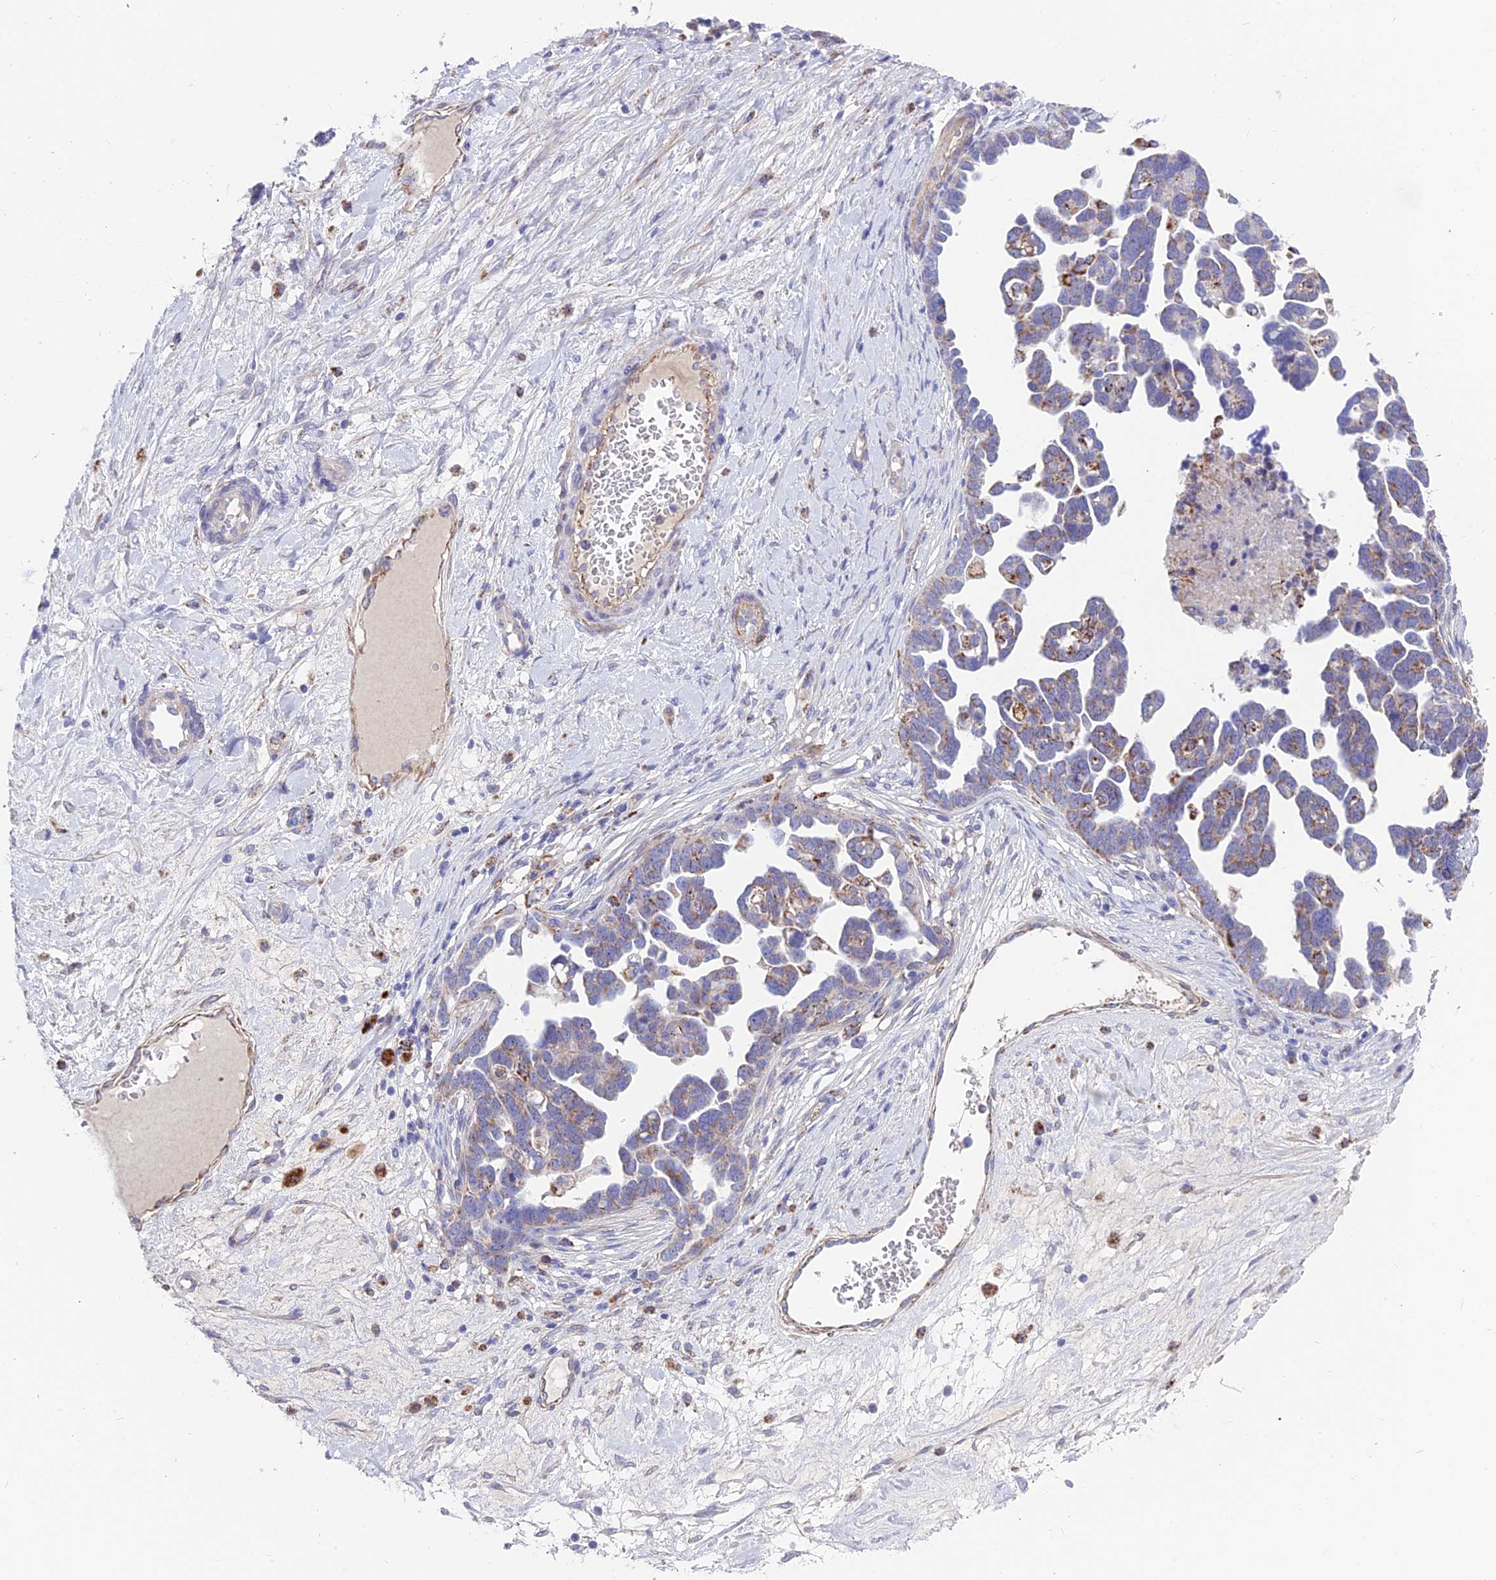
{"staining": {"intensity": "moderate", "quantity": "<25%", "location": "cytoplasmic/membranous"}, "tissue": "ovarian cancer", "cell_type": "Tumor cells", "image_type": "cancer", "snomed": [{"axis": "morphology", "description": "Cystadenocarcinoma, serous, NOS"}, {"axis": "topography", "description": "Ovary"}], "caption": "A high-resolution micrograph shows immunohistochemistry staining of serous cystadenocarcinoma (ovarian), which demonstrates moderate cytoplasmic/membranous expression in about <25% of tumor cells. The staining was performed using DAB (3,3'-diaminobenzidine) to visualize the protein expression in brown, while the nuclei were stained in blue with hematoxylin (Magnification: 20x).", "gene": "TIGD6", "patient": {"sex": "female", "age": 54}}